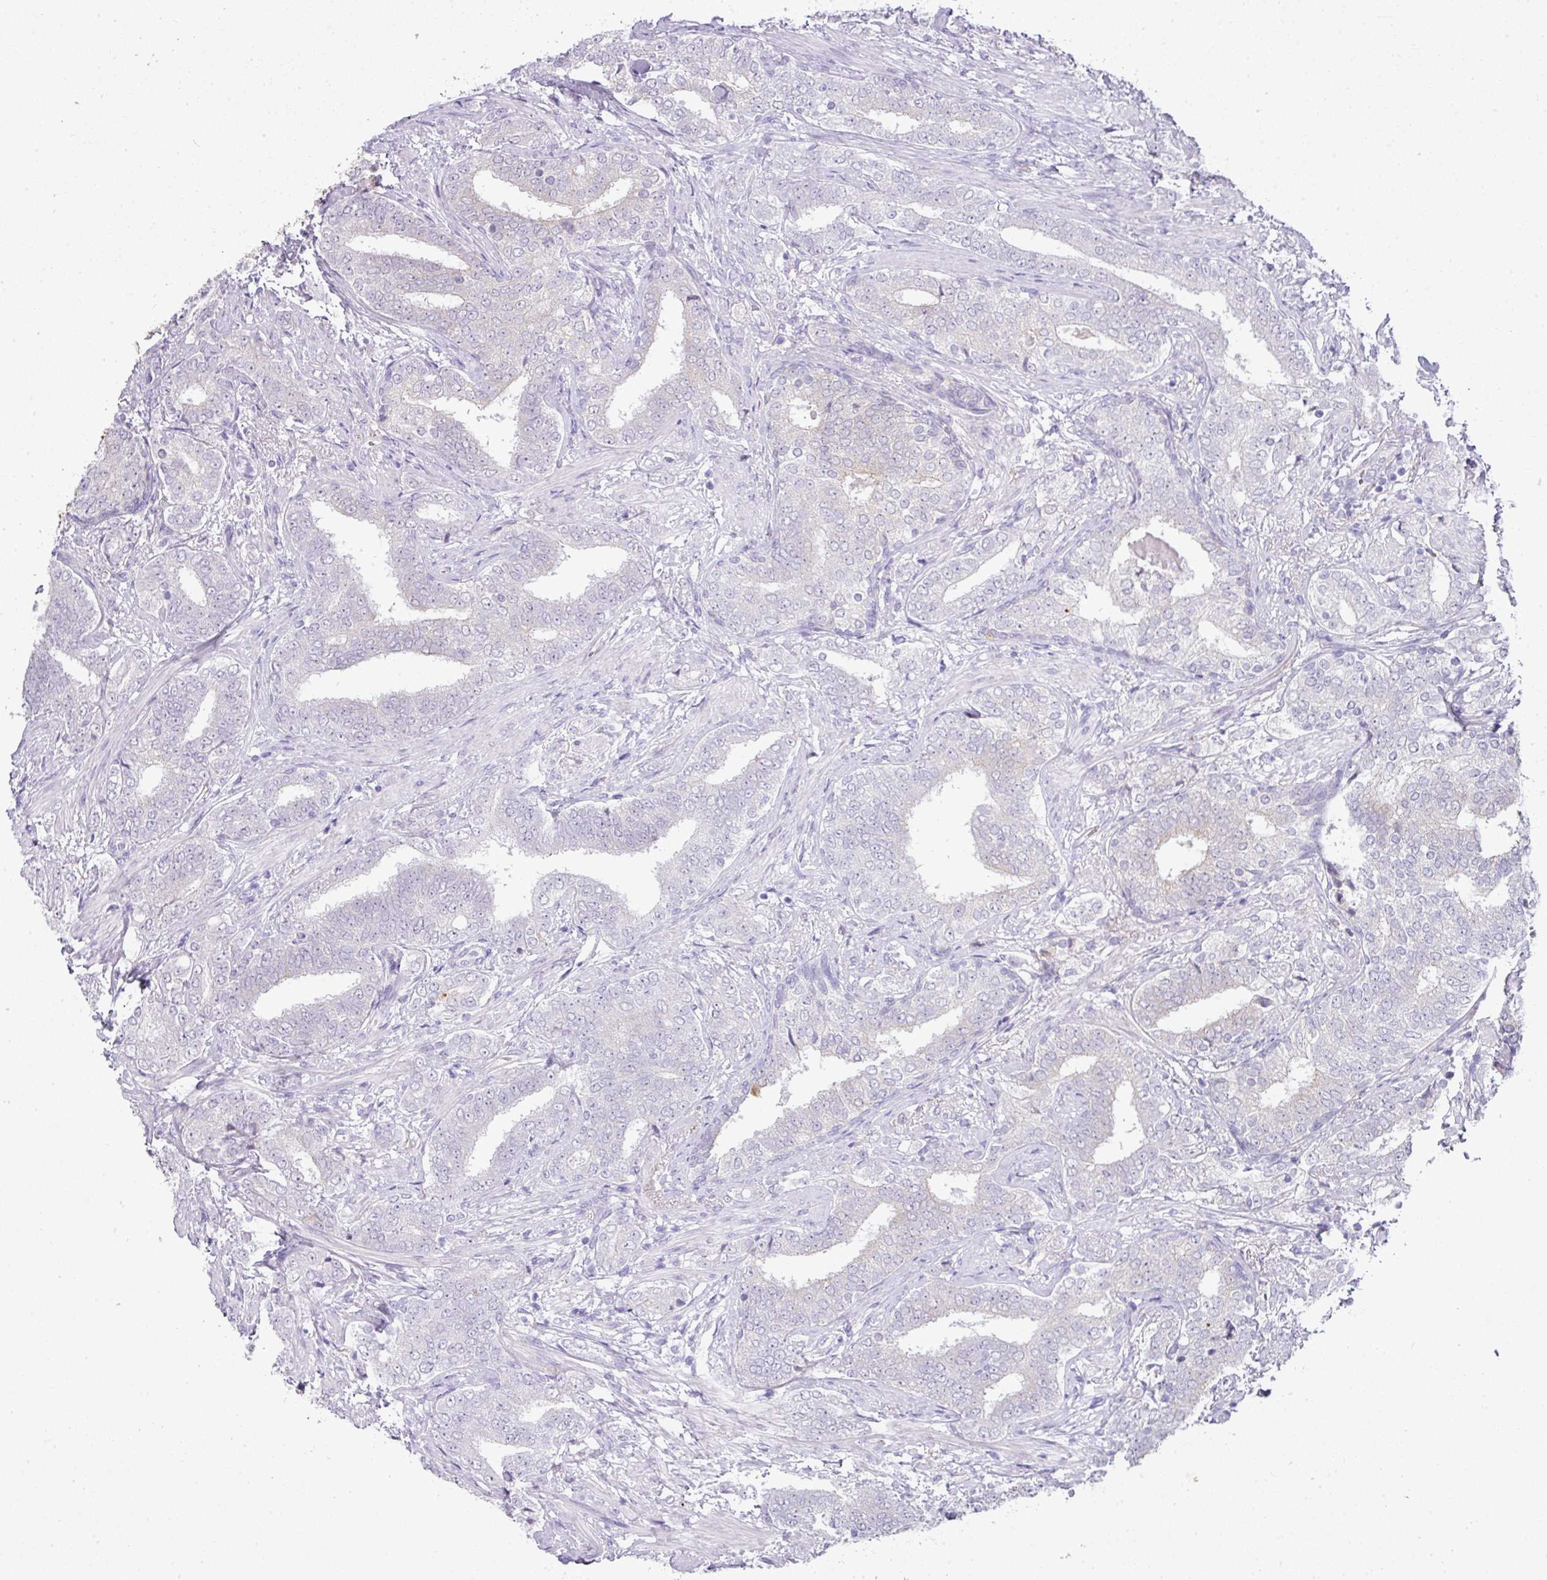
{"staining": {"intensity": "negative", "quantity": "none", "location": "none"}, "tissue": "prostate cancer", "cell_type": "Tumor cells", "image_type": "cancer", "snomed": [{"axis": "morphology", "description": "Adenocarcinoma, High grade"}, {"axis": "topography", "description": "Prostate"}], "caption": "Immunohistochemical staining of human prostate cancer displays no significant staining in tumor cells.", "gene": "FGF17", "patient": {"sex": "male", "age": 72}}